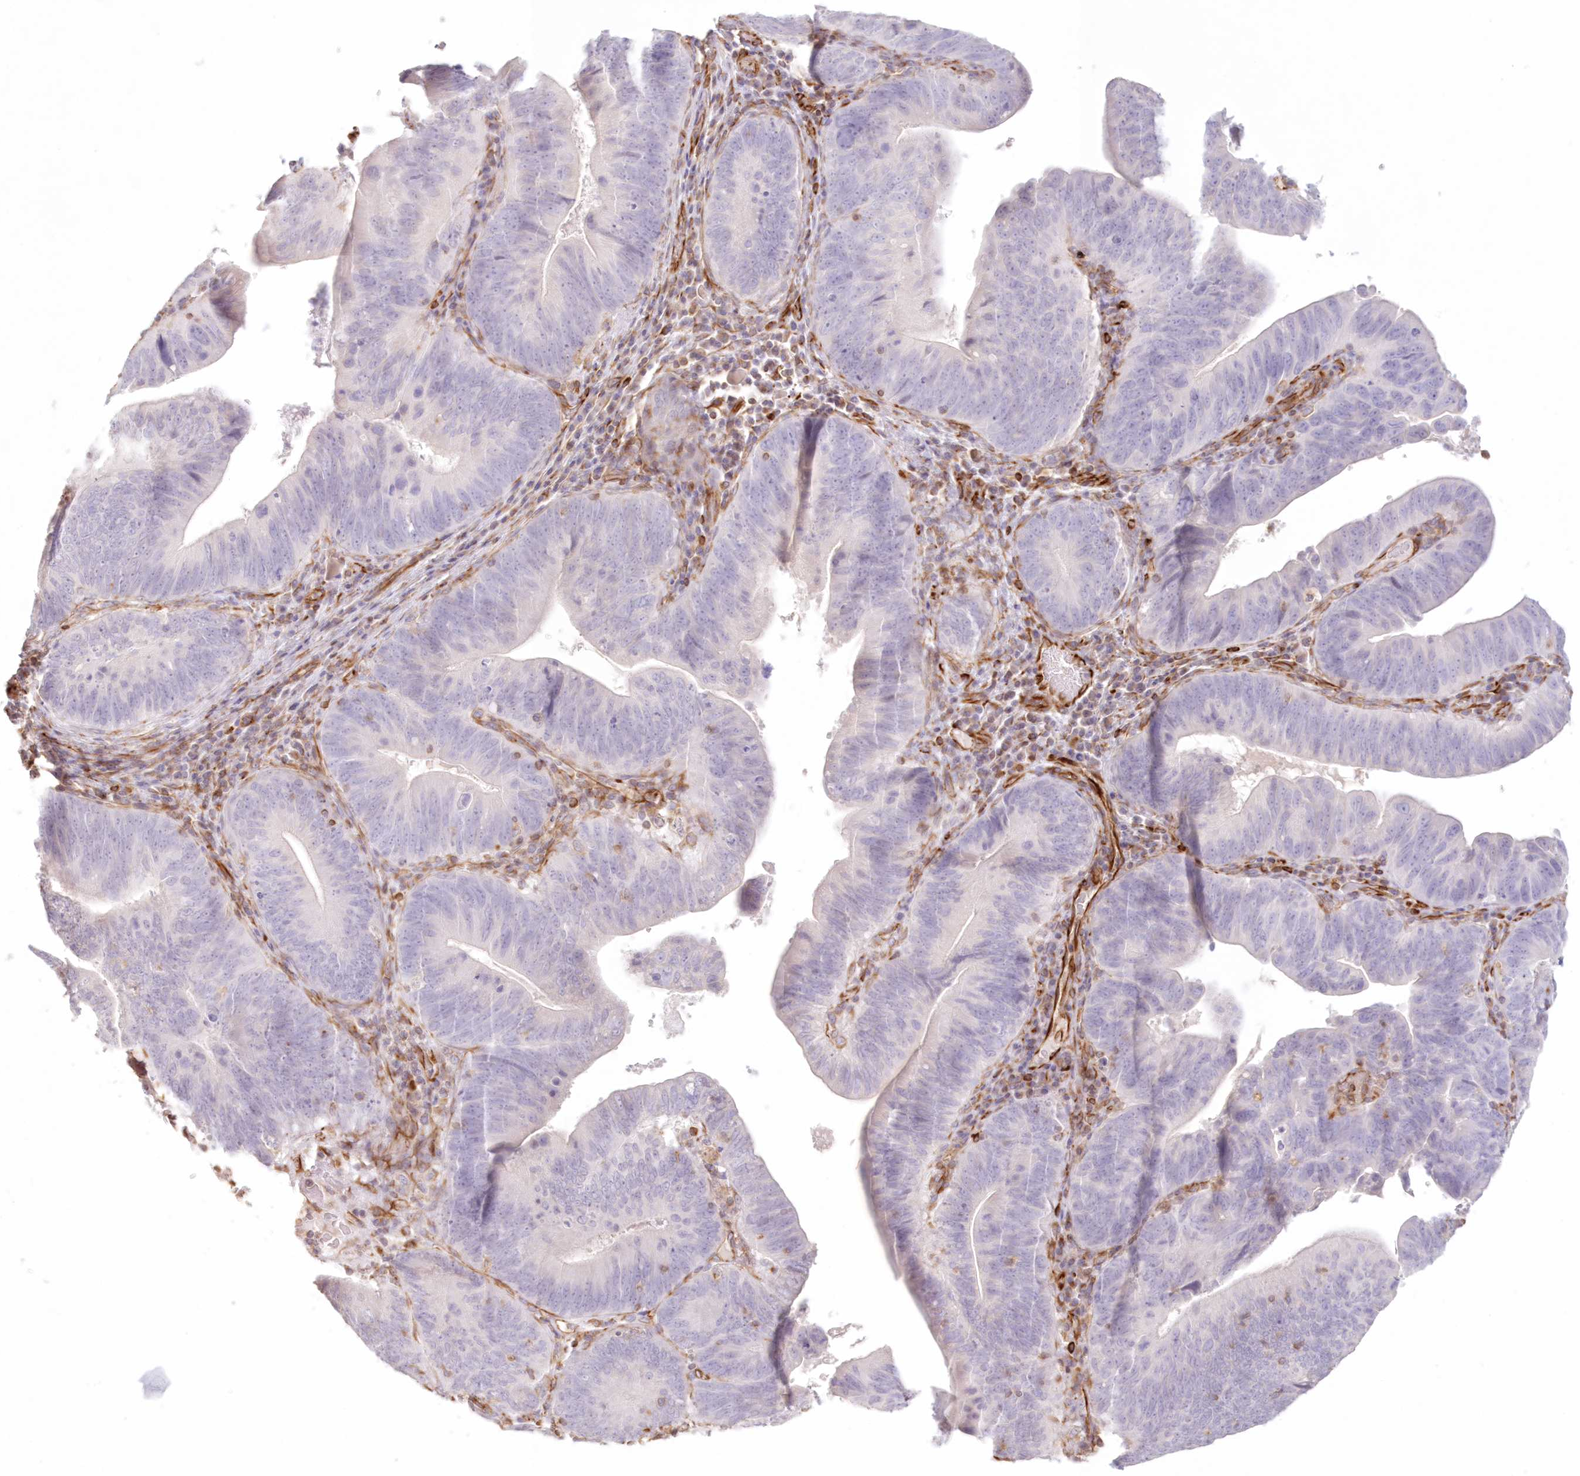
{"staining": {"intensity": "negative", "quantity": "none", "location": "none"}, "tissue": "pancreatic cancer", "cell_type": "Tumor cells", "image_type": "cancer", "snomed": [{"axis": "morphology", "description": "Adenocarcinoma, NOS"}, {"axis": "topography", "description": "Pancreas"}], "caption": "This is a micrograph of immunohistochemistry (IHC) staining of adenocarcinoma (pancreatic), which shows no expression in tumor cells.", "gene": "DMRTB1", "patient": {"sex": "male", "age": 63}}